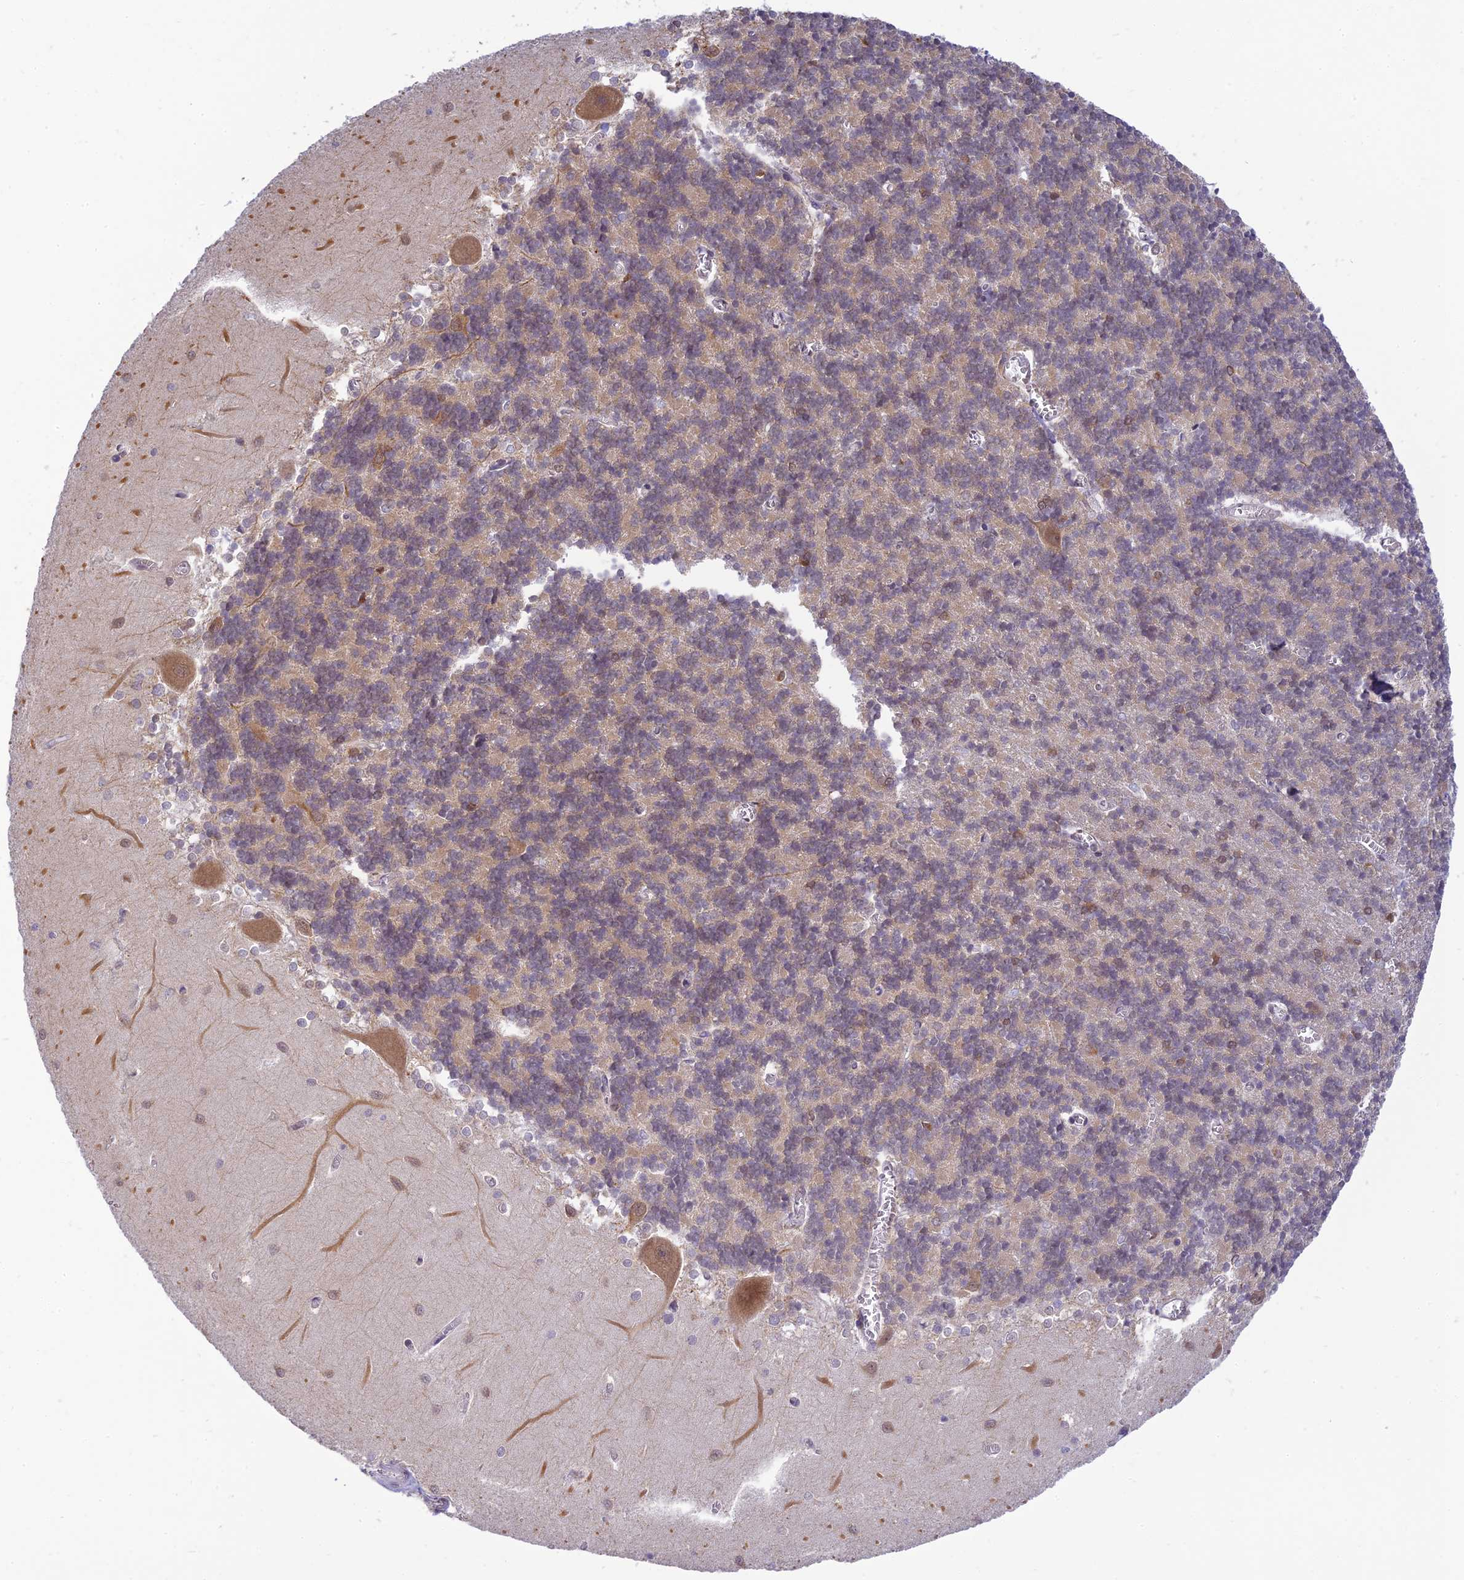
{"staining": {"intensity": "weak", "quantity": "25%-75%", "location": "cytoplasmic/membranous"}, "tissue": "cerebellum", "cell_type": "Cells in granular layer", "image_type": "normal", "snomed": [{"axis": "morphology", "description": "Normal tissue, NOS"}, {"axis": "topography", "description": "Cerebellum"}], "caption": "This is a micrograph of immunohistochemistry staining of unremarkable cerebellum, which shows weak expression in the cytoplasmic/membranous of cells in granular layer.", "gene": "SKIC8", "patient": {"sex": "male", "age": 37}}